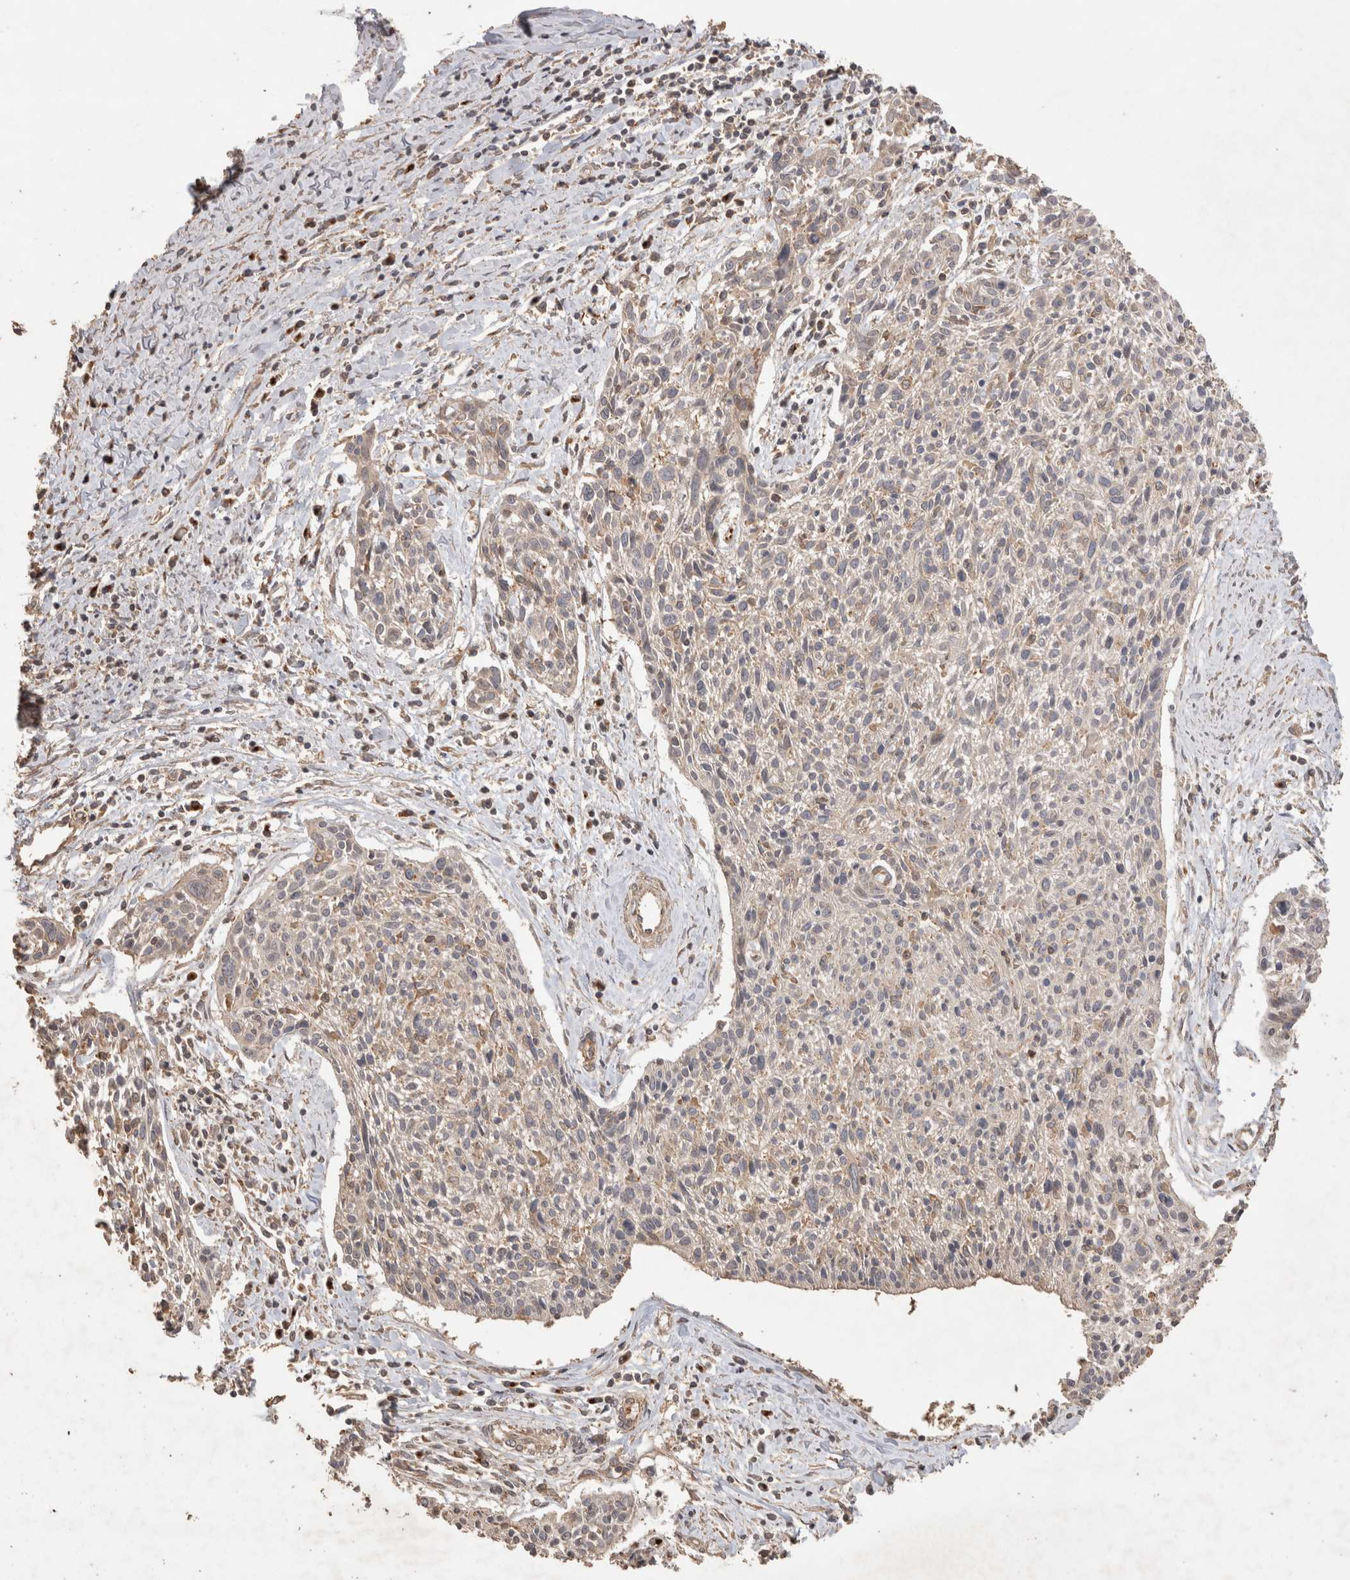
{"staining": {"intensity": "weak", "quantity": "25%-75%", "location": "cytoplasmic/membranous"}, "tissue": "cervical cancer", "cell_type": "Tumor cells", "image_type": "cancer", "snomed": [{"axis": "morphology", "description": "Squamous cell carcinoma, NOS"}, {"axis": "topography", "description": "Cervix"}], "caption": "Tumor cells reveal weak cytoplasmic/membranous staining in approximately 25%-75% of cells in cervical squamous cell carcinoma.", "gene": "SNX31", "patient": {"sex": "female", "age": 51}}